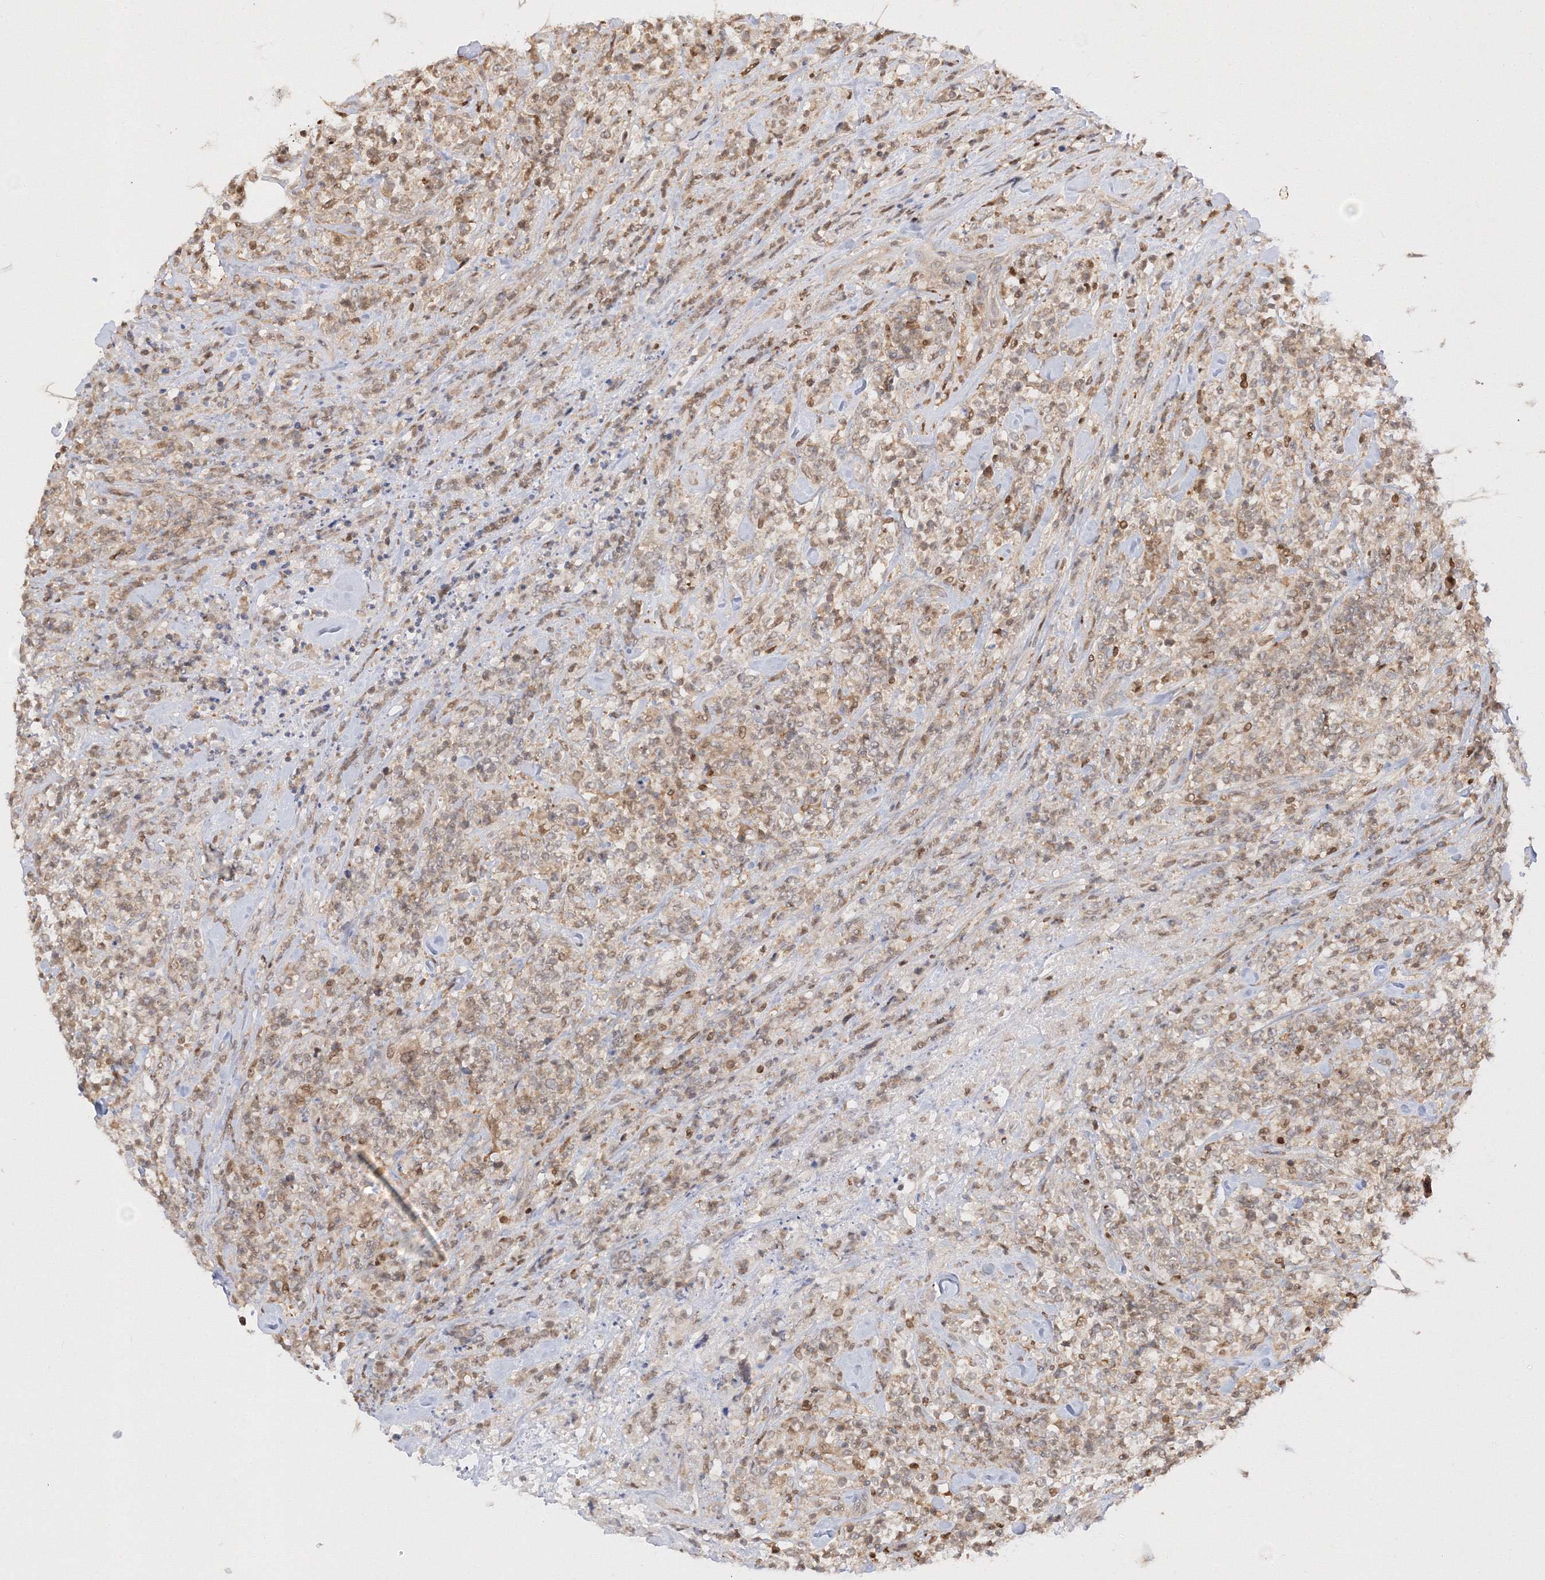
{"staining": {"intensity": "weak", "quantity": "<25%", "location": "cytoplasmic/membranous"}, "tissue": "lymphoma", "cell_type": "Tumor cells", "image_type": "cancer", "snomed": [{"axis": "morphology", "description": "Malignant lymphoma, non-Hodgkin's type, High grade"}, {"axis": "topography", "description": "Soft tissue"}], "caption": "An image of human lymphoma is negative for staining in tumor cells.", "gene": "TMEM50B", "patient": {"sex": "male", "age": 18}}